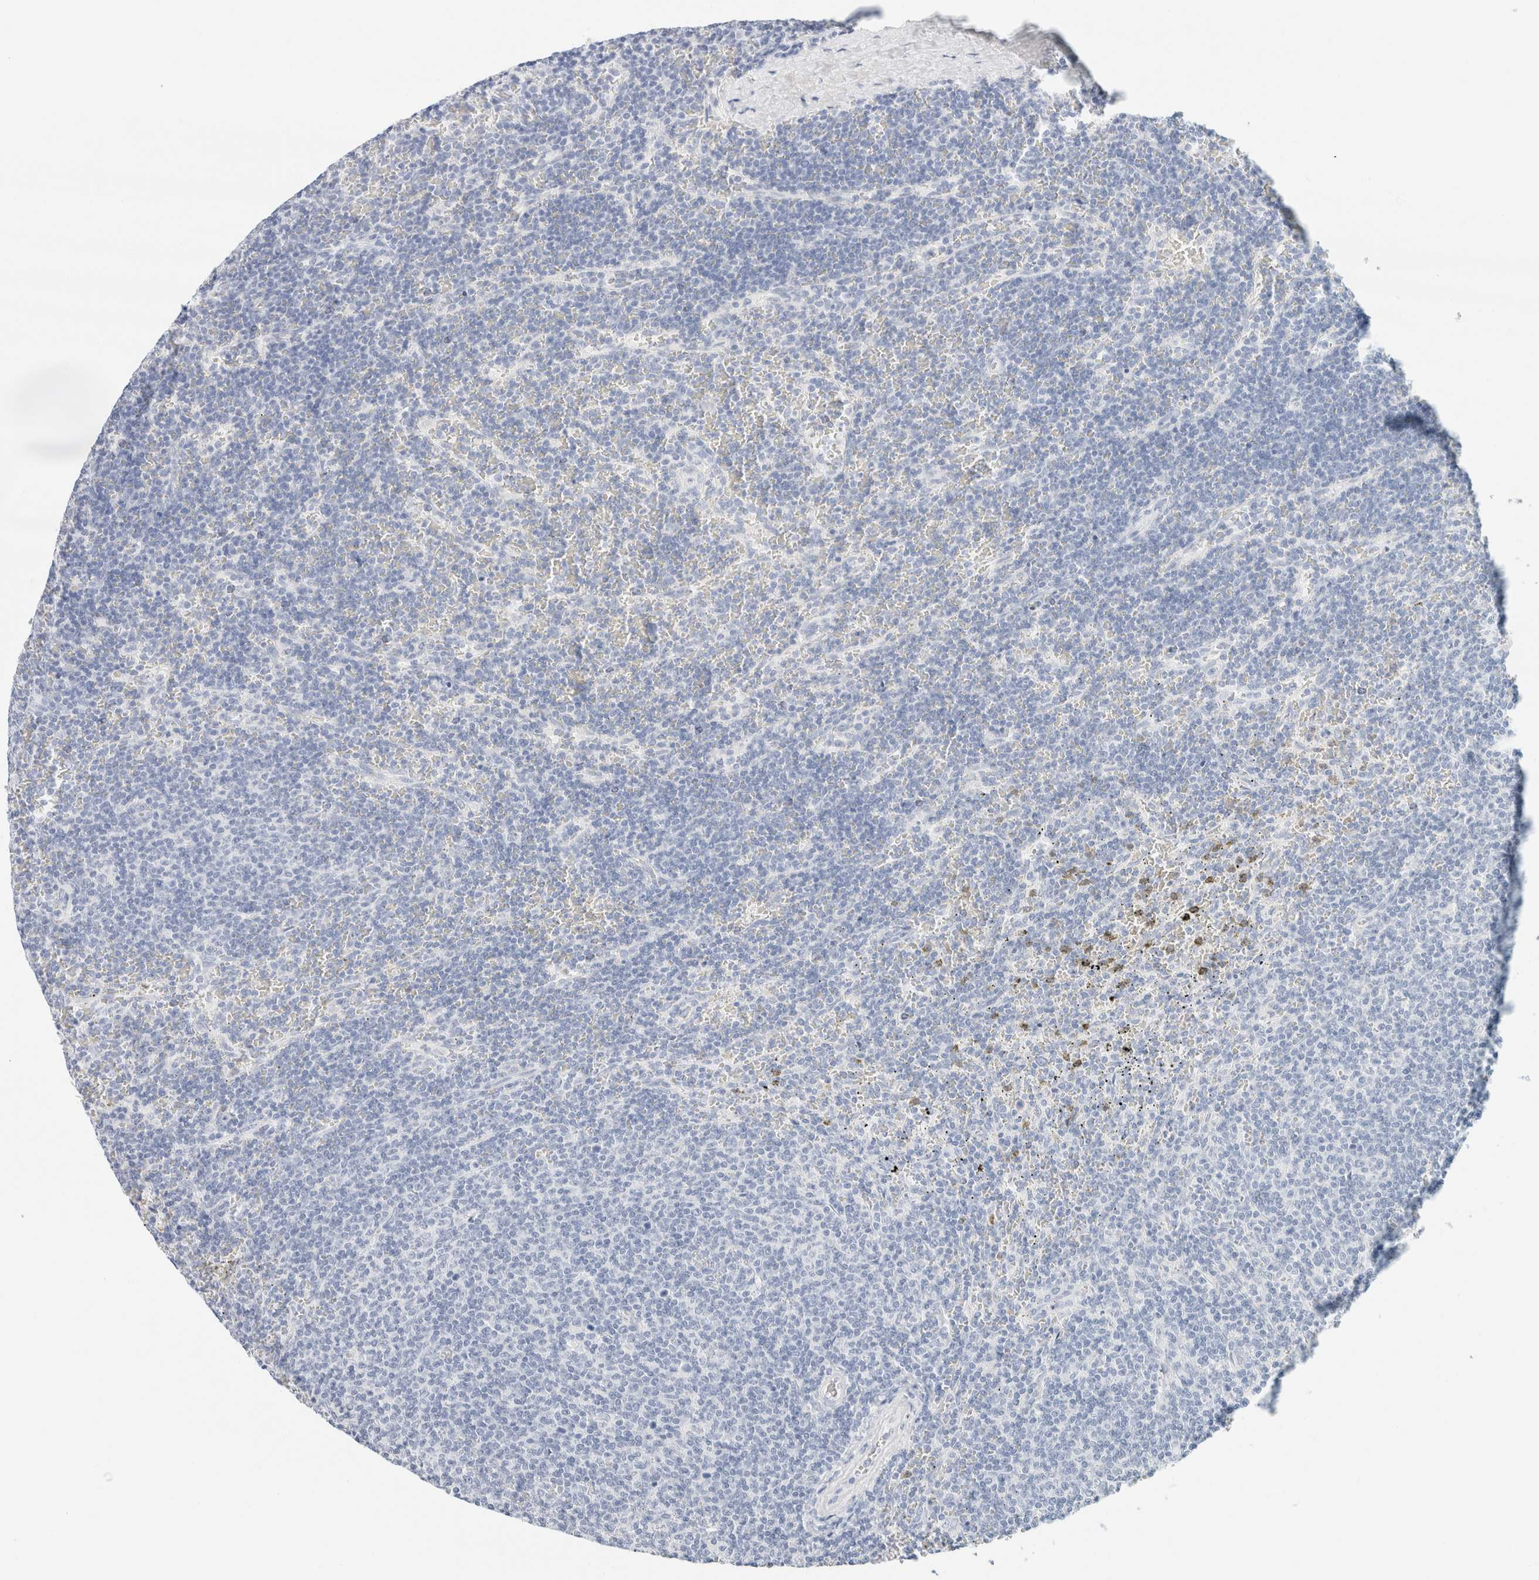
{"staining": {"intensity": "negative", "quantity": "none", "location": "none"}, "tissue": "lymphoma", "cell_type": "Tumor cells", "image_type": "cancer", "snomed": [{"axis": "morphology", "description": "Malignant lymphoma, non-Hodgkin's type, Low grade"}, {"axis": "topography", "description": "Spleen"}], "caption": "This is an IHC image of lymphoma. There is no positivity in tumor cells.", "gene": "KRT20", "patient": {"sex": "female", "age": 50}}